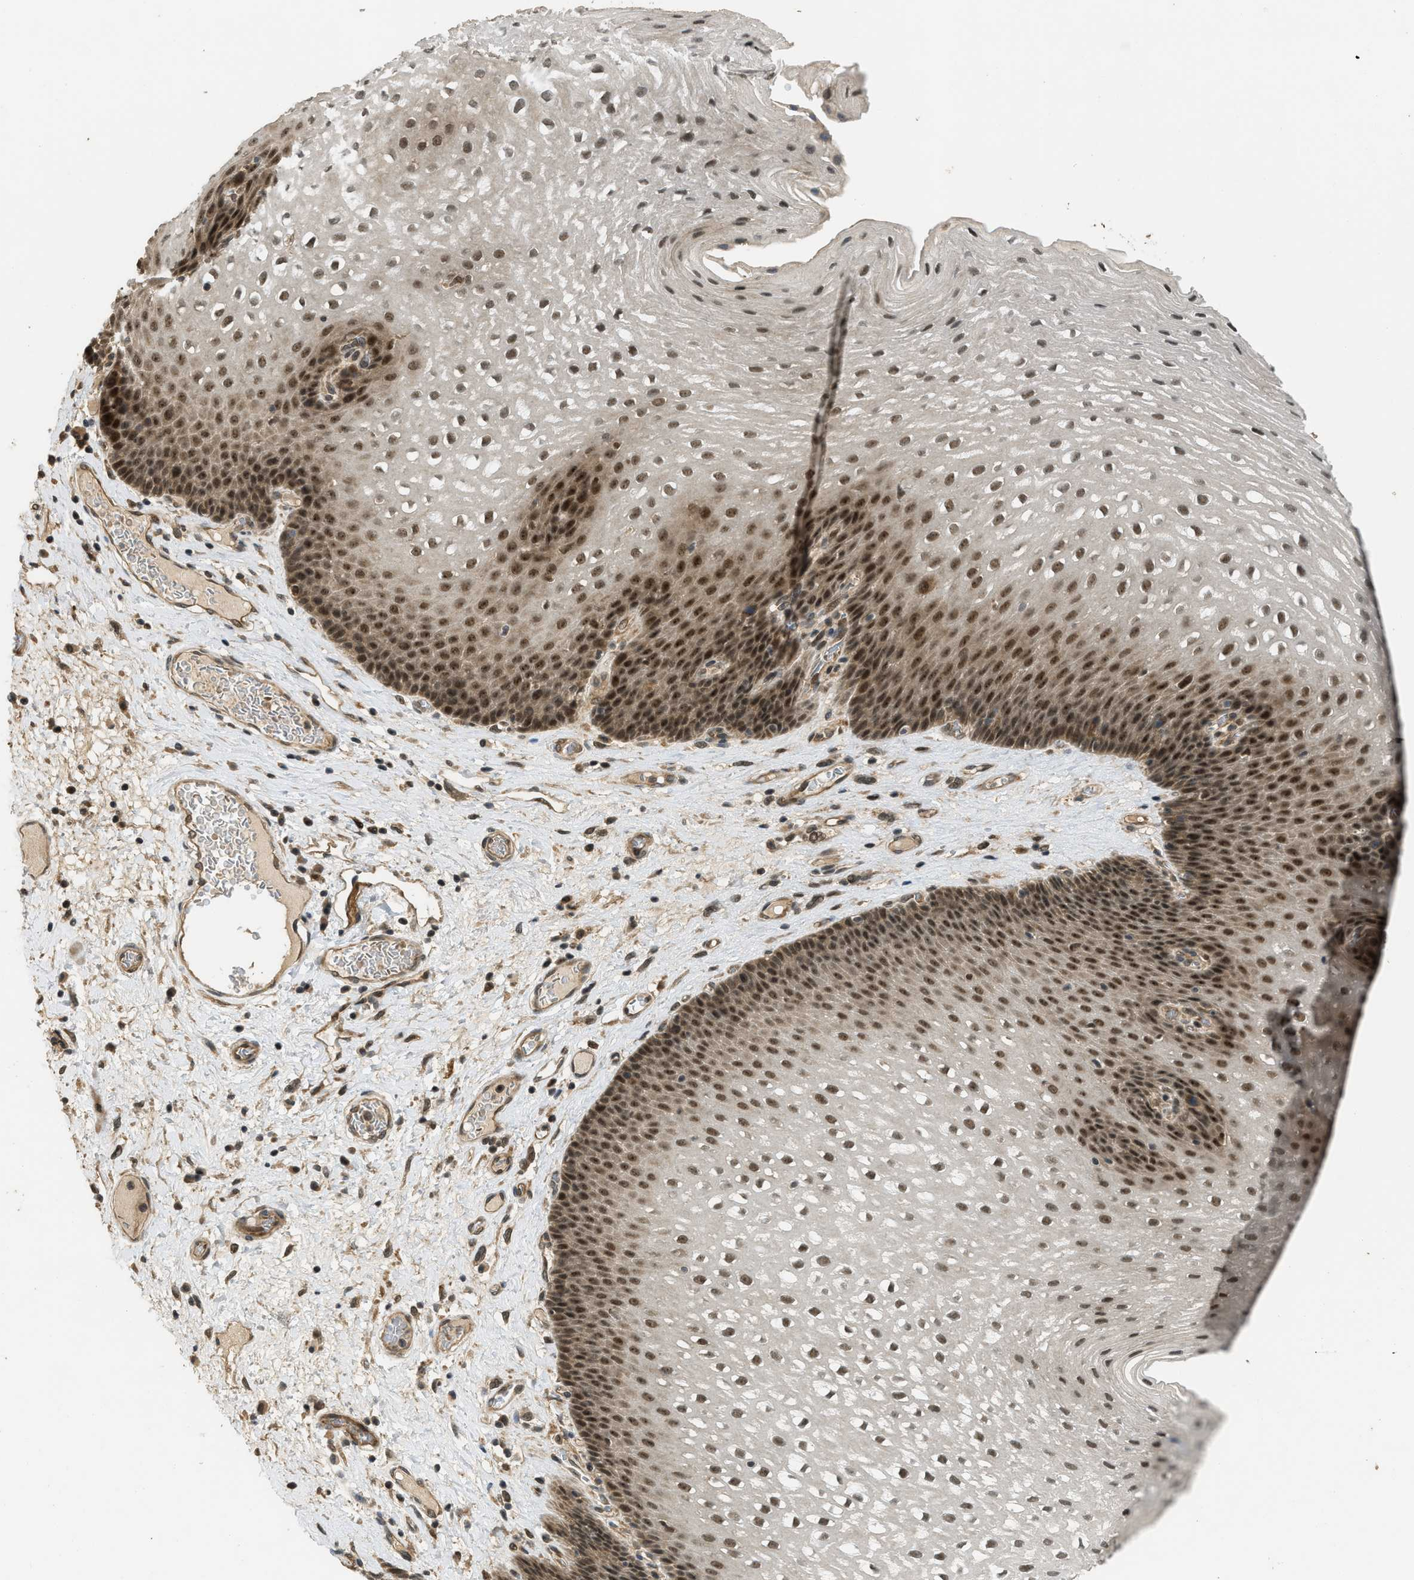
{"staining": {"intensity": "moderate", "quantity": ">75%", "location": "nuclear"}, "tissue": "esophagus", "cell_type": "Squamous epithelial cells", "image_type": "normal", "snomed": [{"axis": "morphology", "description": "Normal tissue, NOS"}, {"axis": "topography", "description": "Esophagus"}], "caption": "IHC histopathology image of unremarkable esophagus: human esophagus stained using immunohistochemistry reveals medium levels of moderate protein expression localized specifically in the nuclear of squamous epithelial cells, appearing as a nuclear brown color.", "gene": "GET1", "patient": {"sex": "male", "age": 48}}